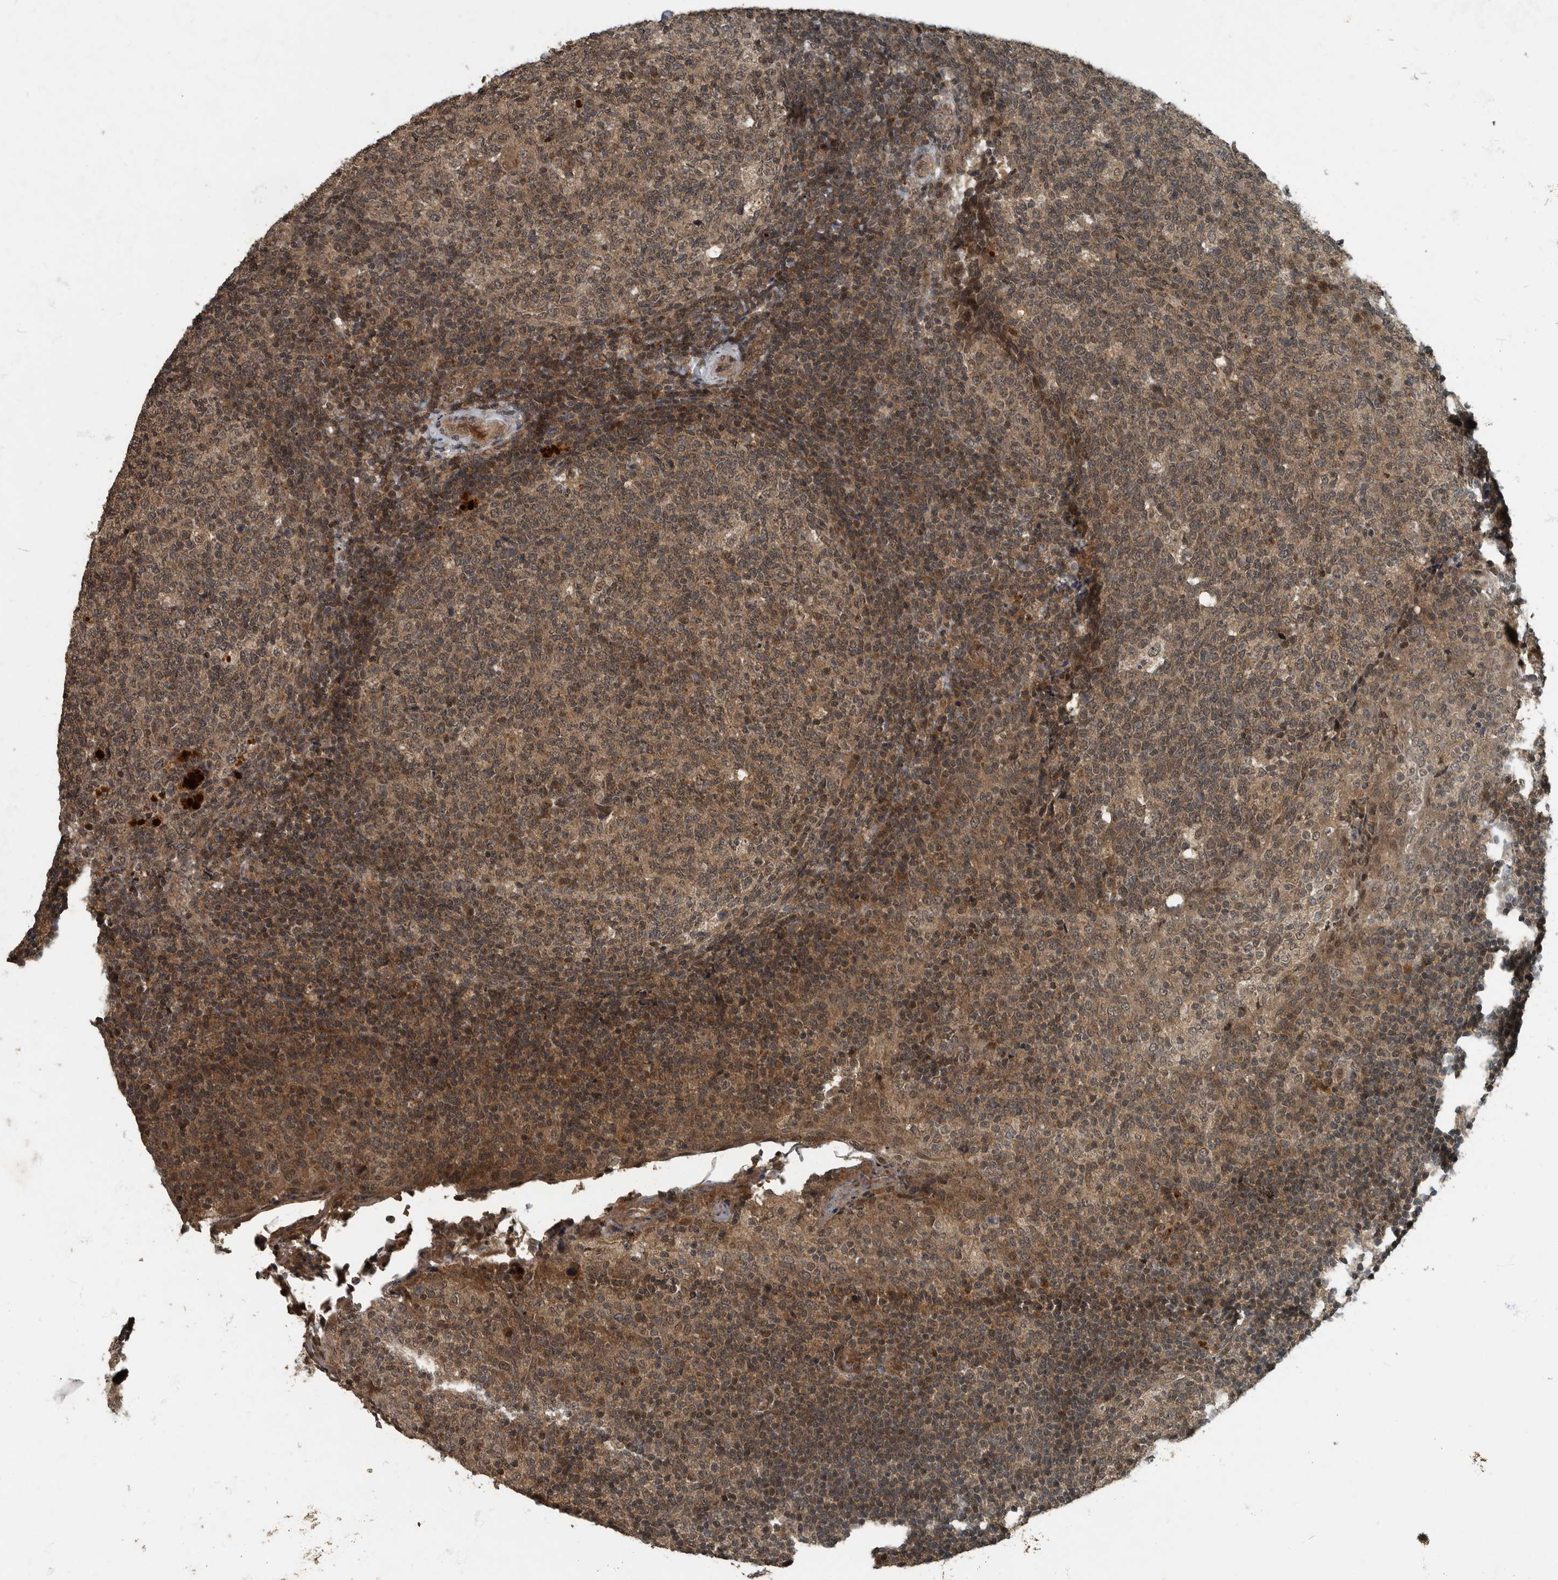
{"staining": {"intensity": "moderate", "quantity": ">75%", "location": "cytoplasmic/membranous,nuclear"}, "tissue": "tonsil", "cell_type": "Germinal center cells", "image_type": "normal", "snomed": [{"axis": "morphology", "description": "Normal tissue, NOS"}, {"axis": "topography", "description": "Tonsil"}], "caption": "Immunohistochemistry (IHC) histopathology image of normal tonsil: human tonsil stained using immunohistochemistry (IHC) reveals medium levels of moderate protein expression localized specifically in the cytoplasmic/membranous,nuclear of germinal center cells, appearing as a cytoplasmic/membranous,nuclear brown color.", "gene": "FOXO1", "patient": {"sex": "female", "age": 19}}